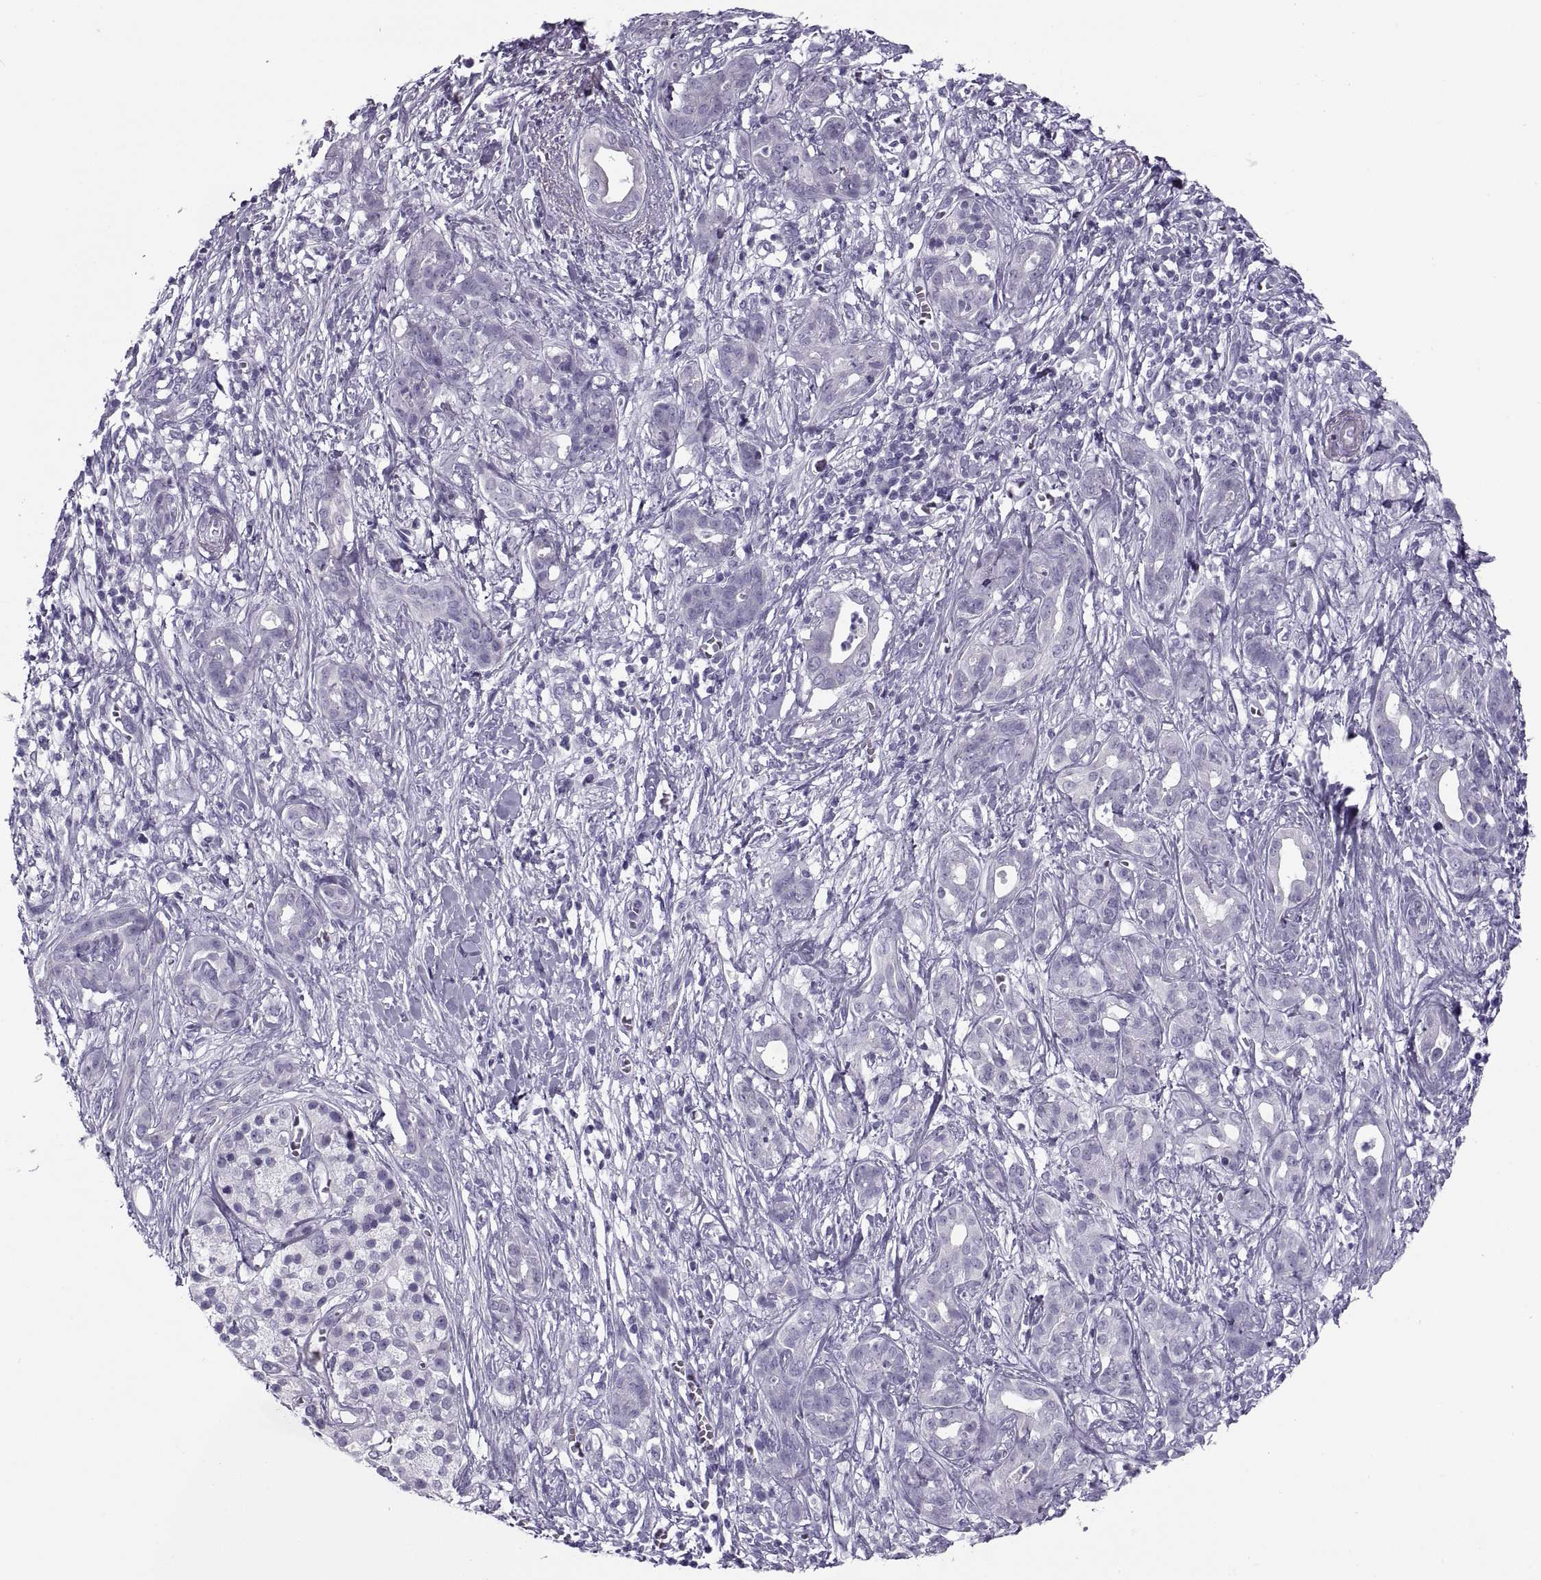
{"staining": {"intensity": "negative", "quantity": "none", "location": "none"}, "tissue": "pancreatic cancer", "cell_type": "Tumor cells", "image_type": "cancer", "snomed": [{"axis": "morphology", "description": "Adenocarcinoma, NOS"}, {"axis": "topography", "description": "Pancreas"}], "caption": "Immunohistochemistry photomicrograph of neoplastic tissue: human pancreatic cancer stained with DAB (3,3'-diaminobenzidine) shows no significant protein staining in tumor cells.", "gene": "RLBP1", "patient": {"sex": "male", "age": 61}}